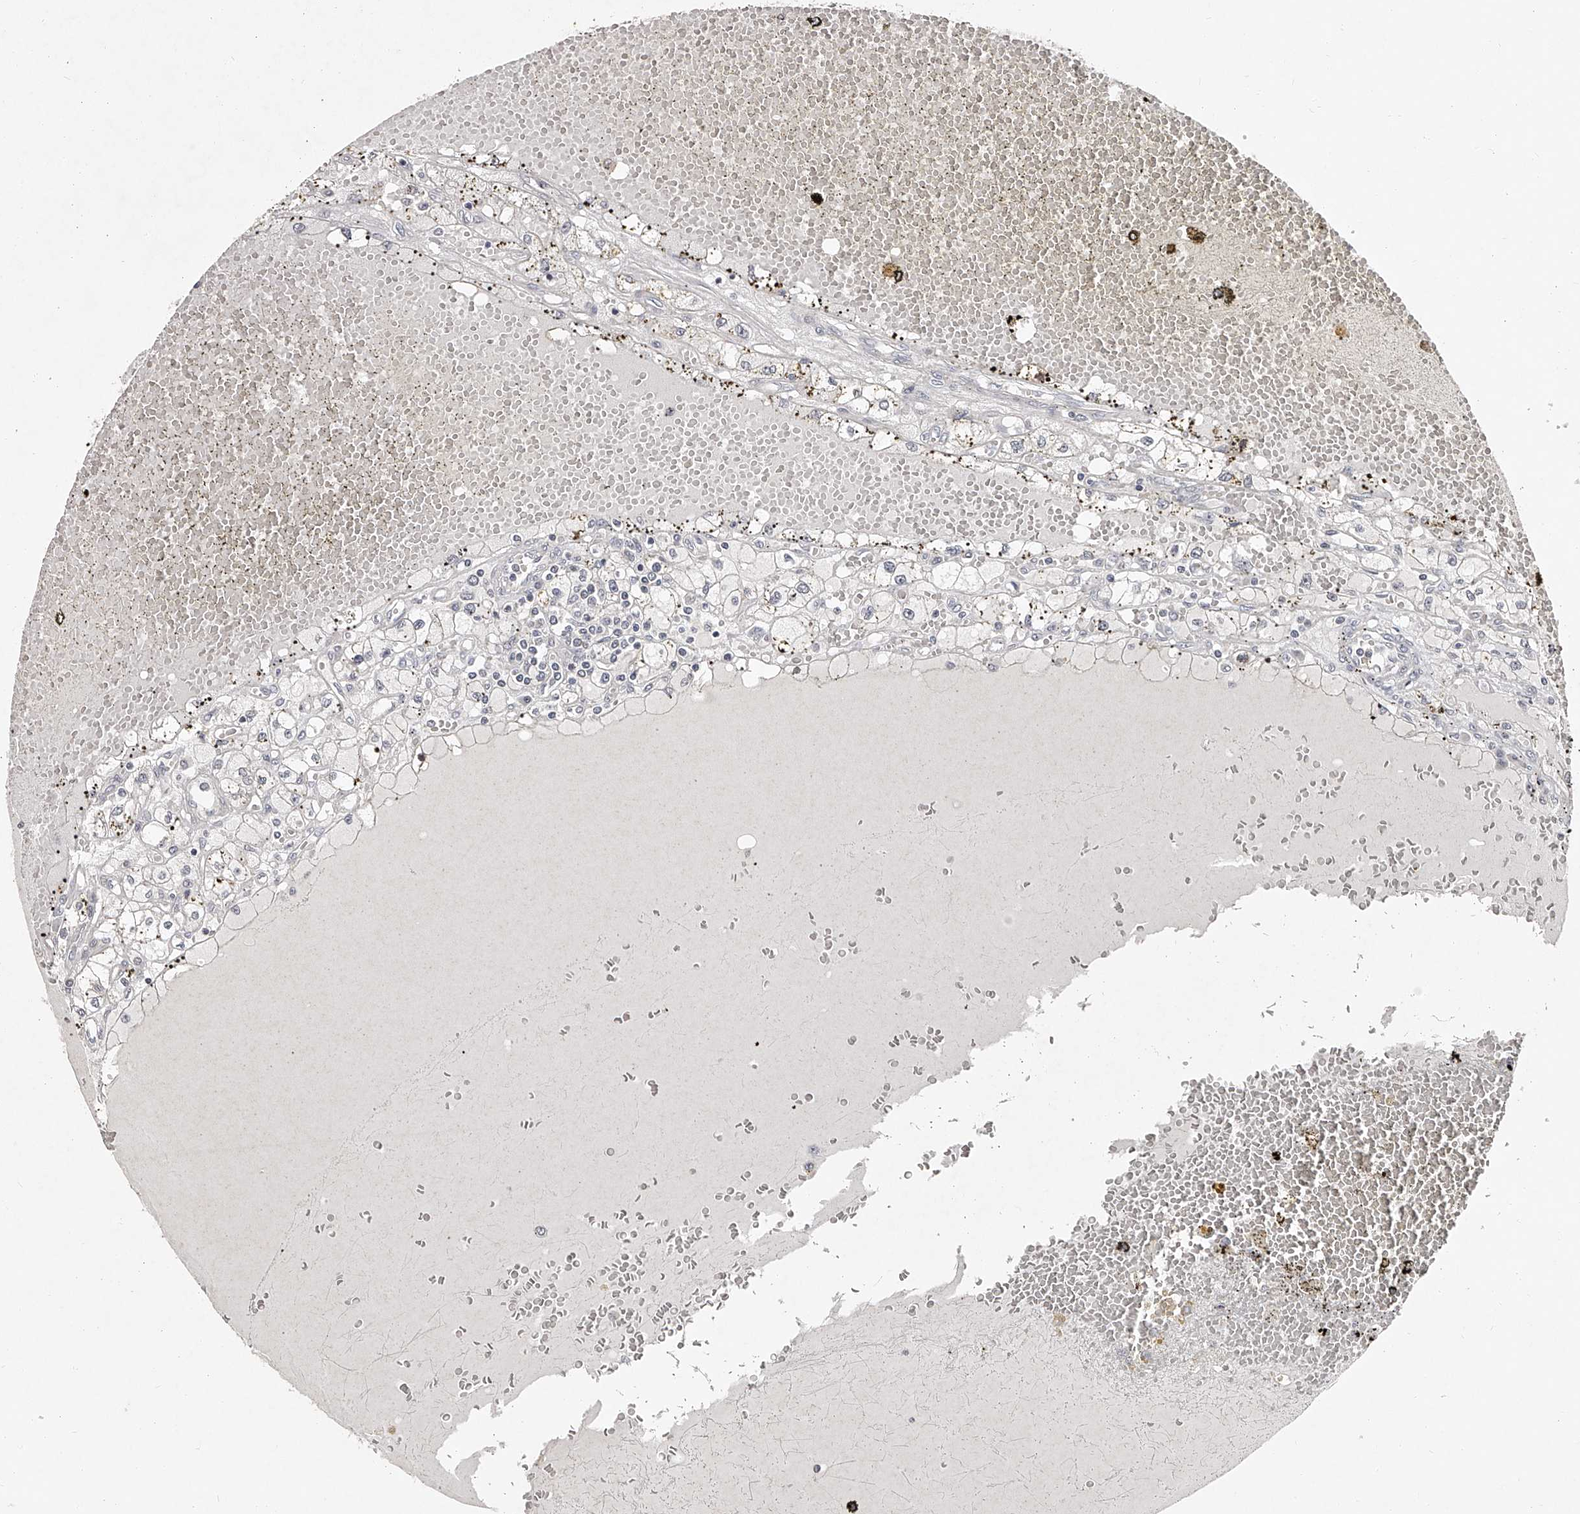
{"staining": {"intensity": "negative", "quantity": "none", "location": "none"}, "tissue": "renal cancer", "cell_type": "Tumor cells", "image_type": "cancer", "snomed": [{"axis": "morphology", "description": "Adenocarcinoma, NOS"}, {"axis": "topography", "description": "Kidney"}], "caption": "There is no significant expression in tumor cells of renal cancer (adenocarcinoma).", "gene": "NT5DC1", "patient": {"sex": "male", "age": 56}}